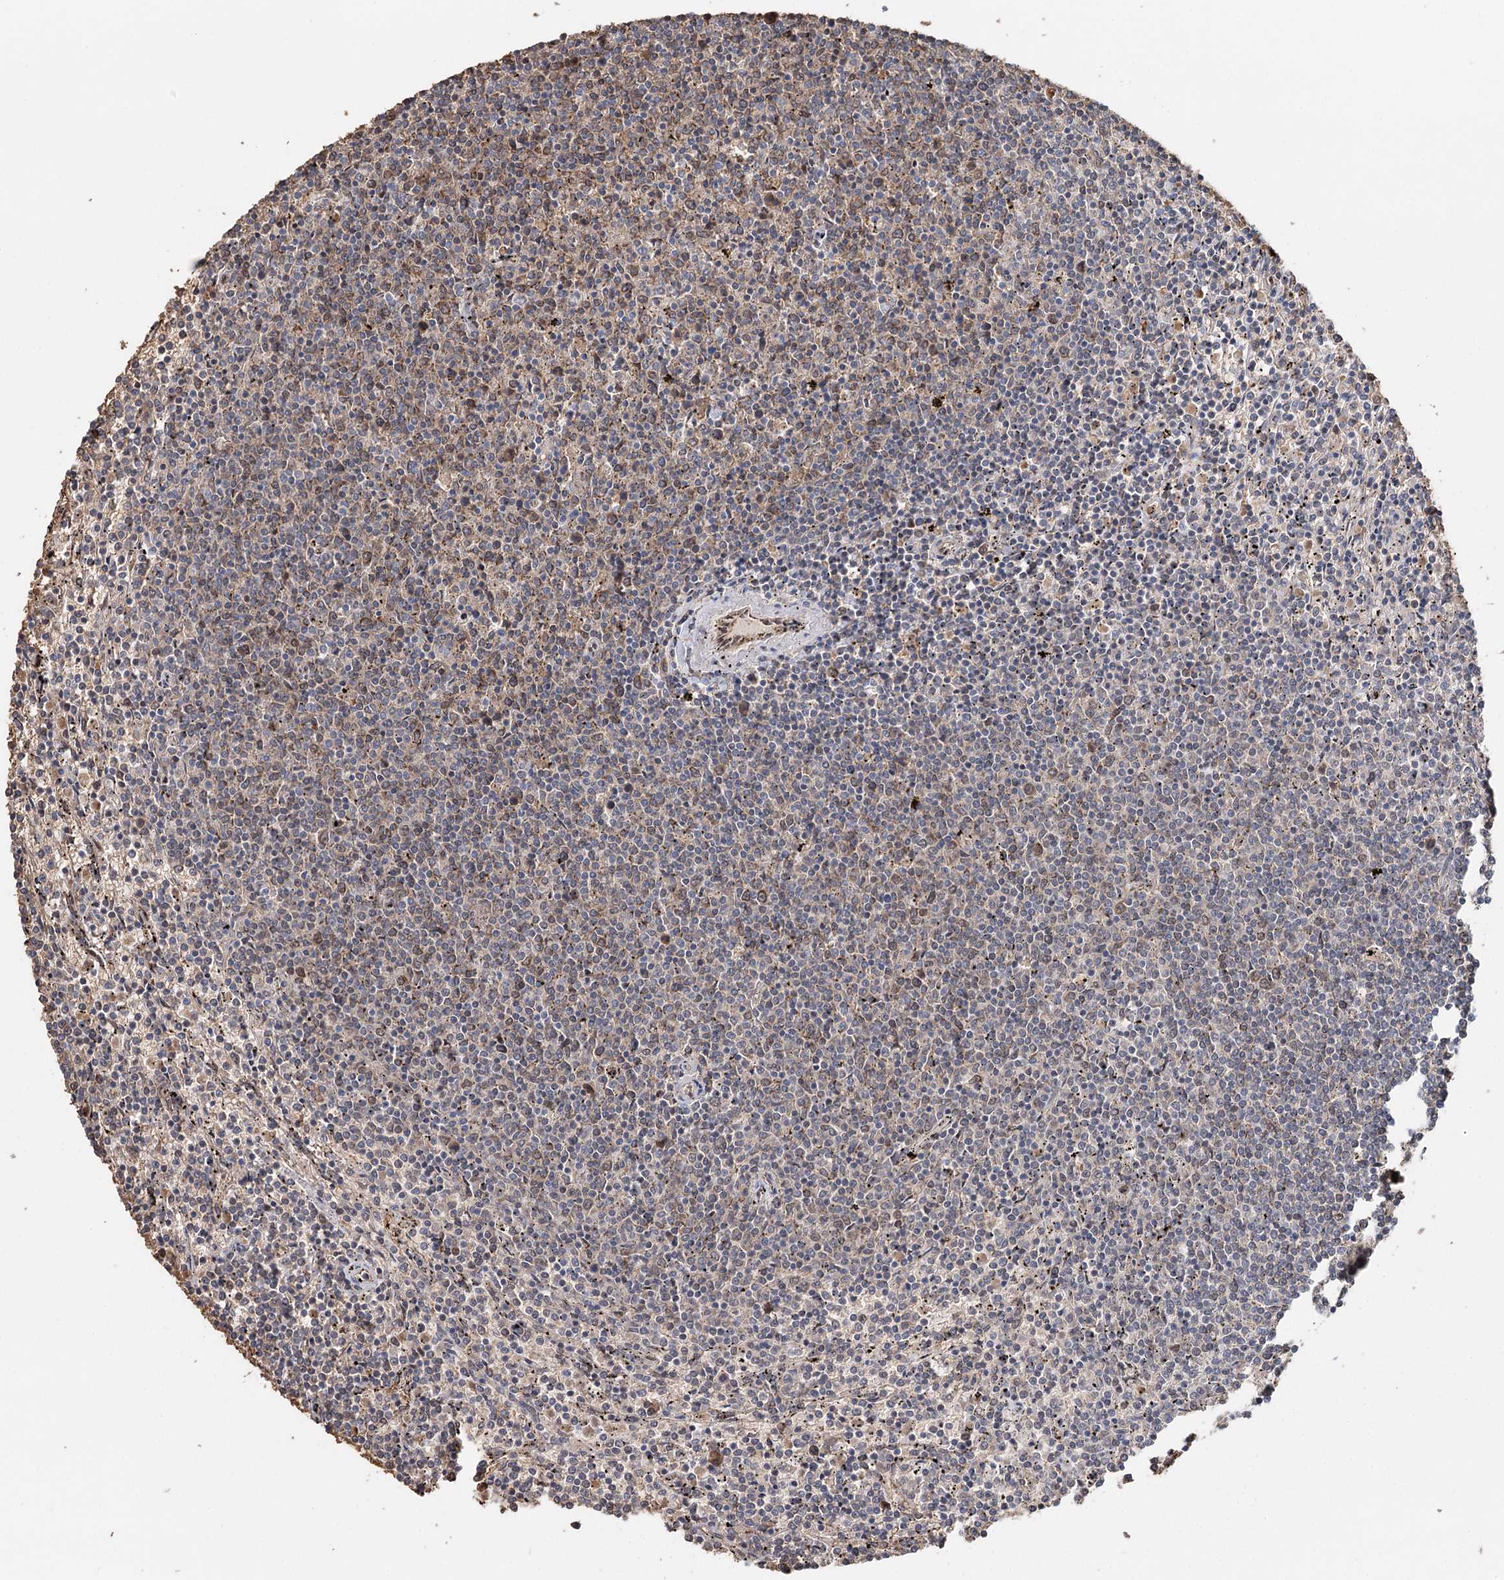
{"staining": {"intensity": "negative", "quantity": "none", "location": "none"}, "tissue": "lymphoma", "cell_type": "Tumor cells", "image_type": "cancer", "snomed": [{"axis": "morphology", "description": "Malignant lymphoma, non-Hodgkin's type, Low grade"}, {"axis": "topography", "description": "Spleen"}], "caption": "Immunohistochemistry of lymphoma demonstrates no positivity in tumor cells.", "gene": "SYVN1", "patient": {"sex": "female", "age": 50}}